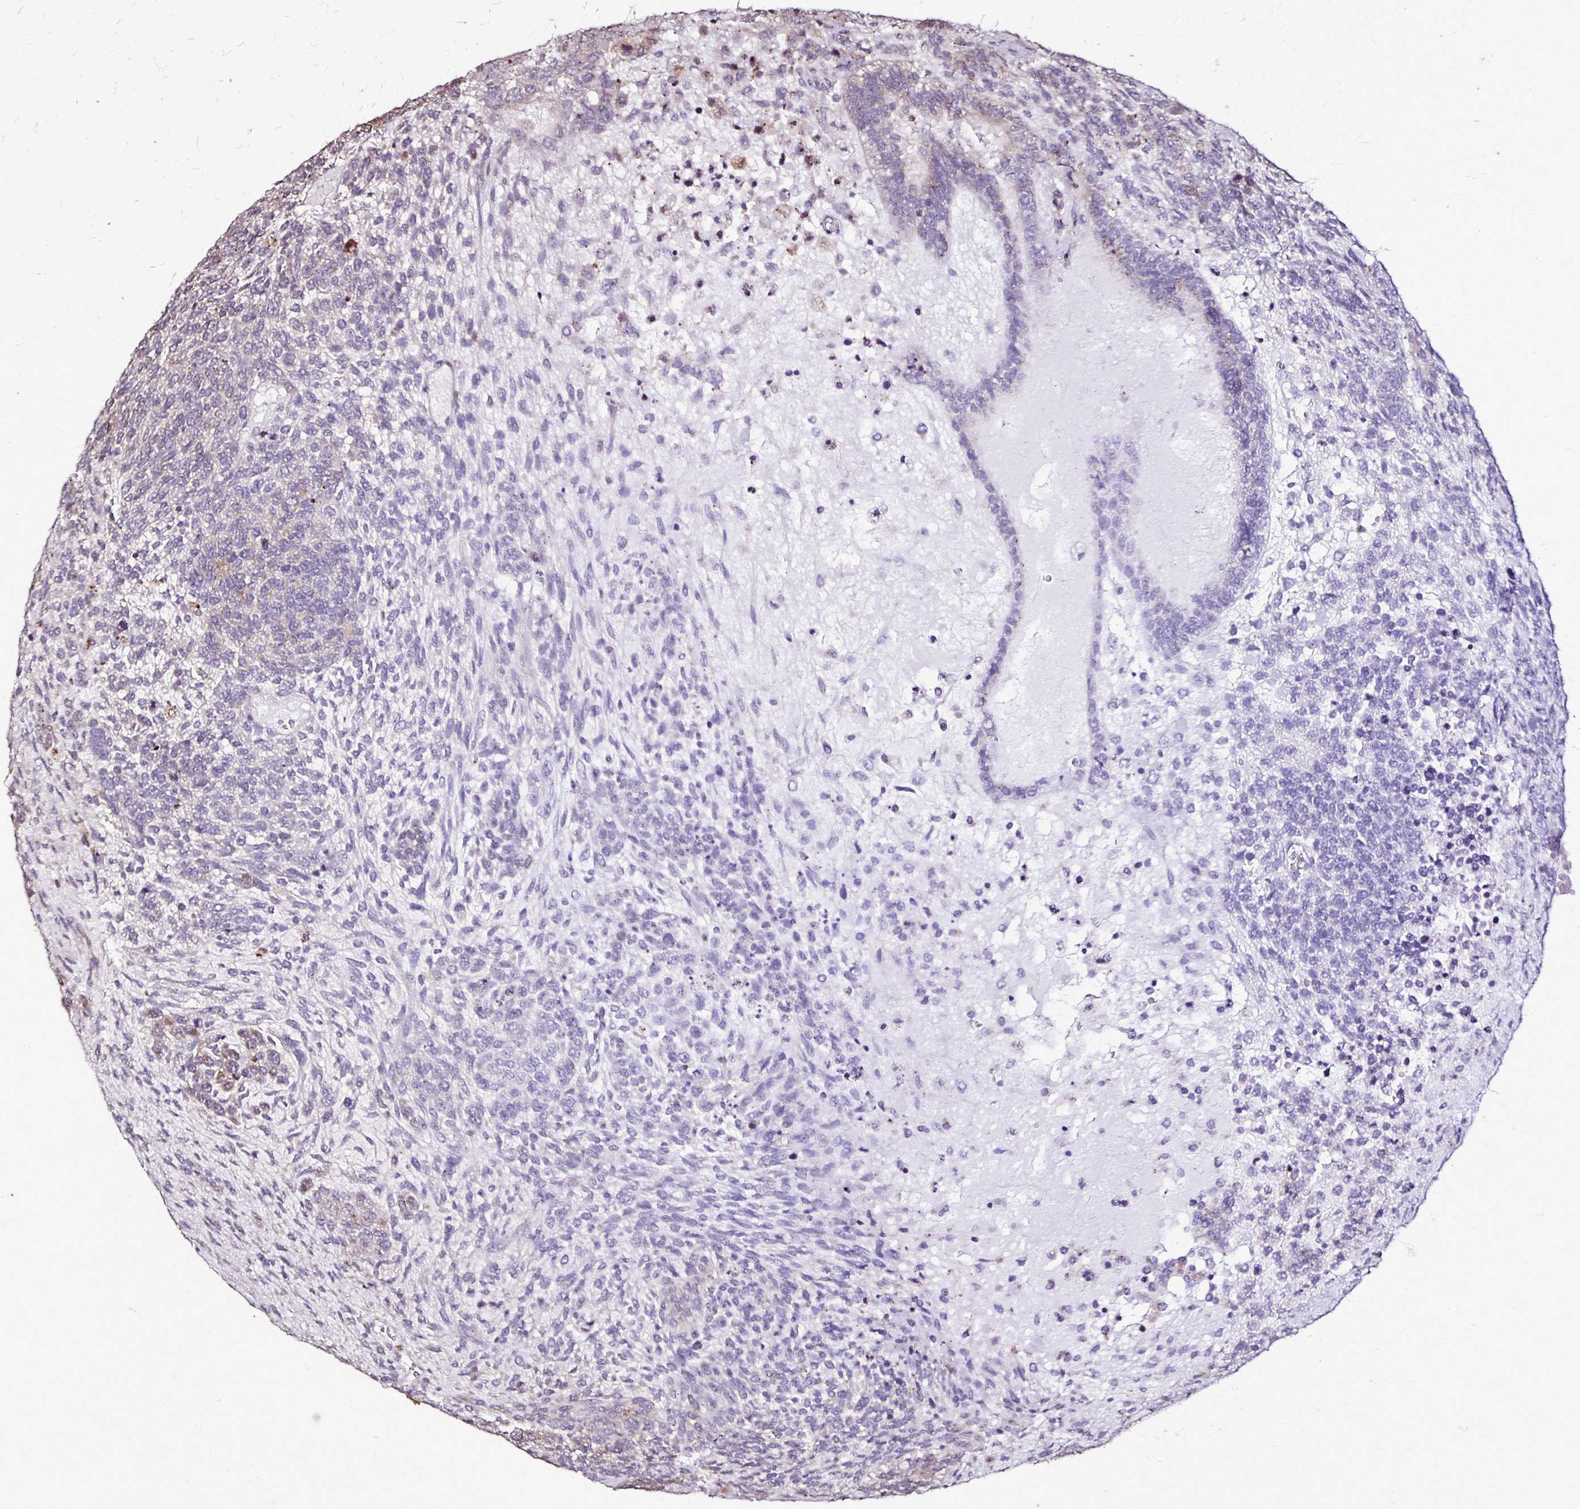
{"staining": {"intensity": "weak", "quantity": "<25%", "location": "cytoplasmic/membranous"}, "tissue": "testis cancer", "cell_type": "Tumor cells", "image_type": "cancer", "snomed": [{"axis": "morphology", "description": "Normal tissue, NOS"}, {"axis": "morphology", "description": "Carcinoma, Embryonal, NOS"}, {"axis": "topography", "description": "Testis"}, {"axis": "topography", "description": "Epididymis"}], "caption": "A high-resolution micrograph shows immunohistochemistry (IHC) staining of embryonal carcinoma (testis), which demonstrates no significant positivity in tumor cells.", "gene": "CHMP1B", "patient": {"sex": "male", "age": 23}}